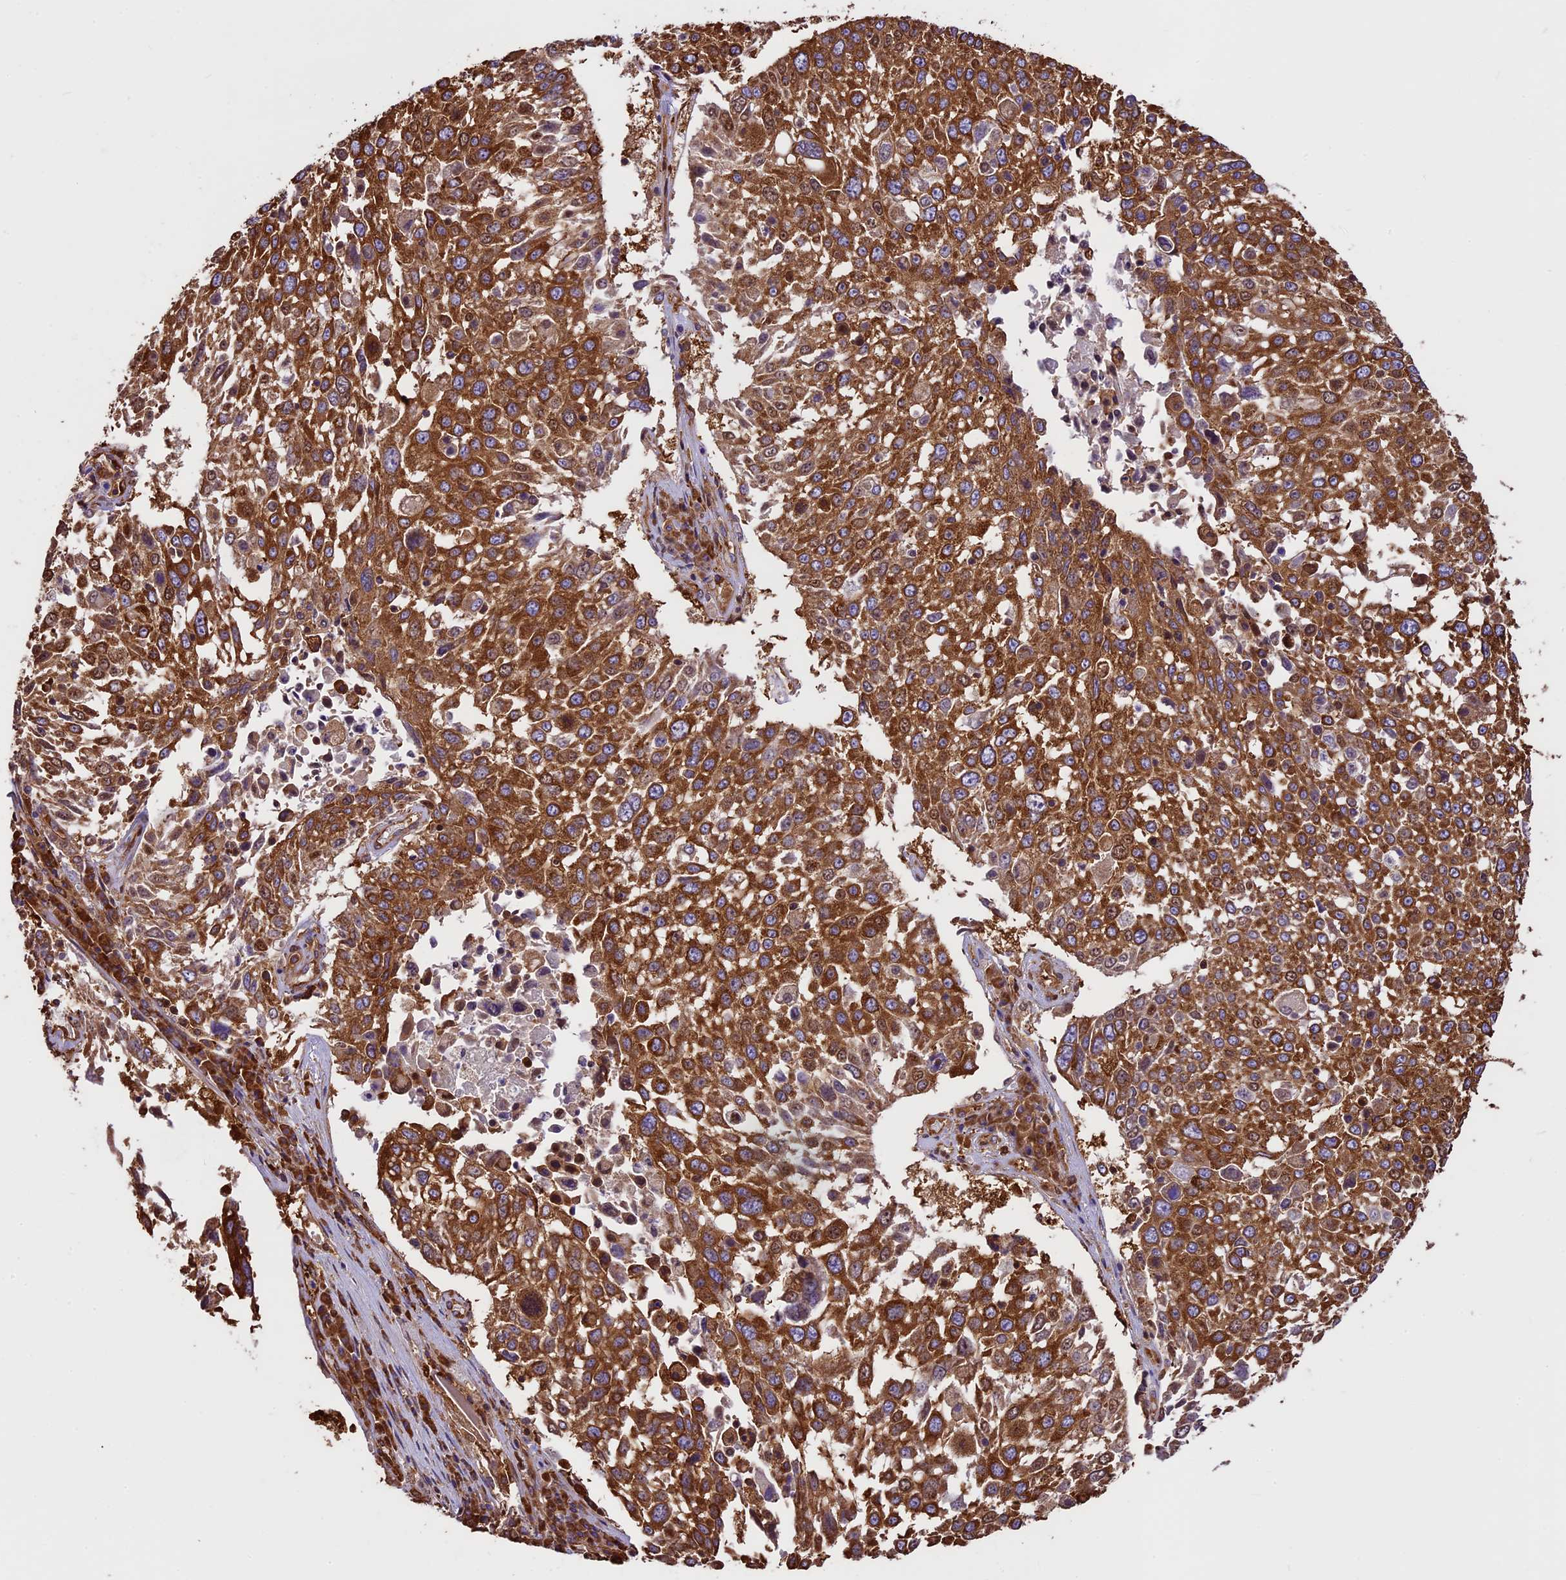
{"staining": {"intensity": "strong", "quantity": ">75%", "location": "cytoplasmic/membranous"}, "tissue": "lung cancer", "cell_type": "Tumor cells", "image_type": "cancer", "snomed": [{"axis": "morphology", "description": "Squamous cell carcinoma, NOS"}, {"axis": "topography", "description": "Lung"}], "caption": "Human lung cancer stained with a brown dye shows strong cytoplasmic/membranous positive positivity in approximately >75% of tumor cells.", "gene": "KARS1", "patient": {"sex": "male", "age": 65}}